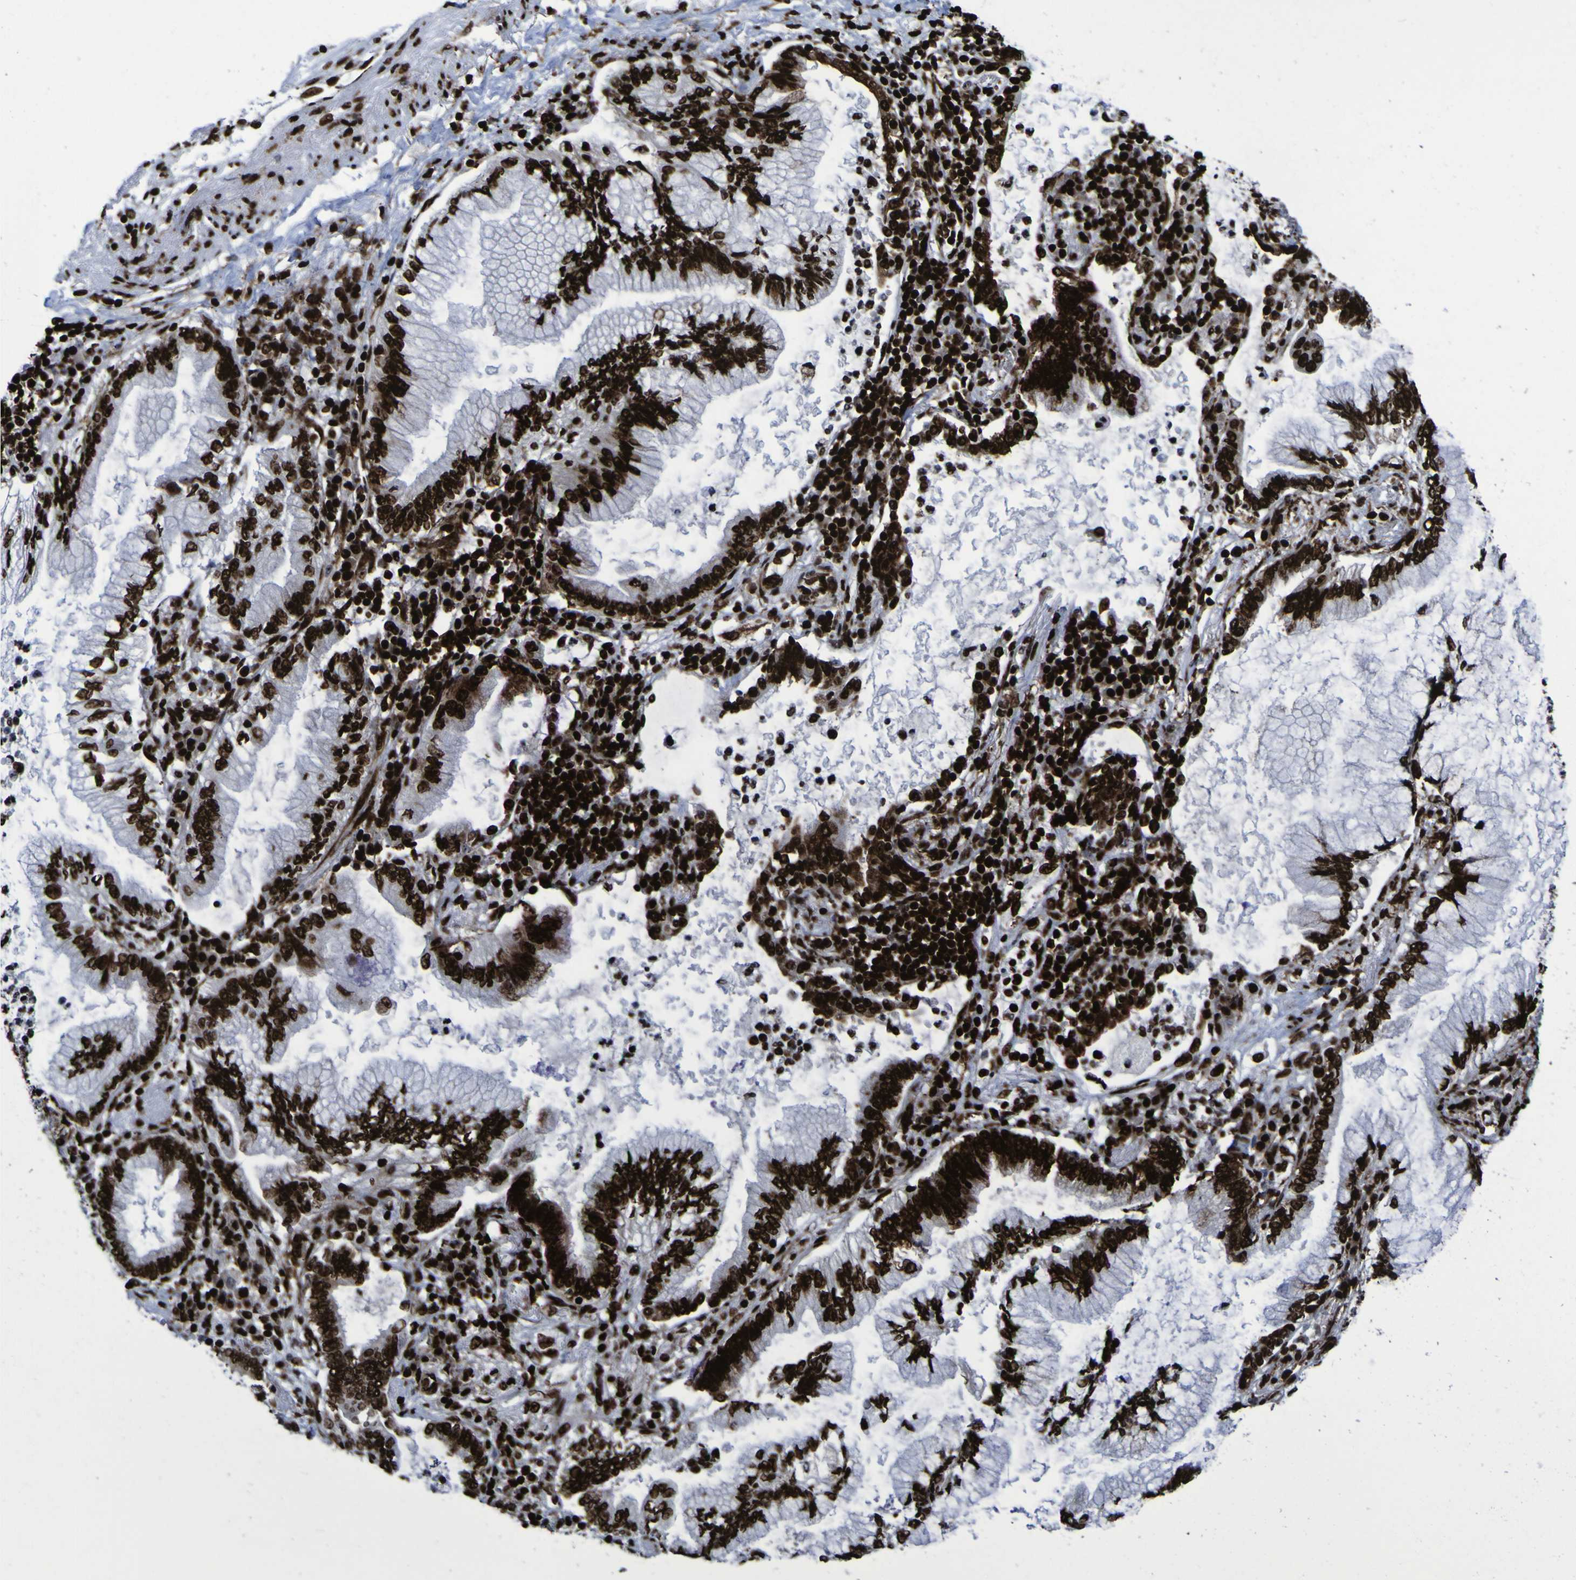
{"staining": {"intensity": "strong", "quantity": ">75%", "location": "nuclear"}, "tissue": "lung cancer", "cell_type": "Tumor cells", "image_type": "cancer", "snomed": [{"axis": "morphology", "description": "Normal tissue, NOS"}, {"axis": "morphology", "description": "Adenocarcinoma, NOS"}, {"axis": "topography", "description": "Bronchus"}, {"axis": "topography", "description": "Lung"}], "caption": "Brown immunohistochemical staining in lung cancer reveals strong nuclear expression in about >75% of tumor cells.", "gene": "NPM1", "patient": {"sex": "female", "age": 70}}